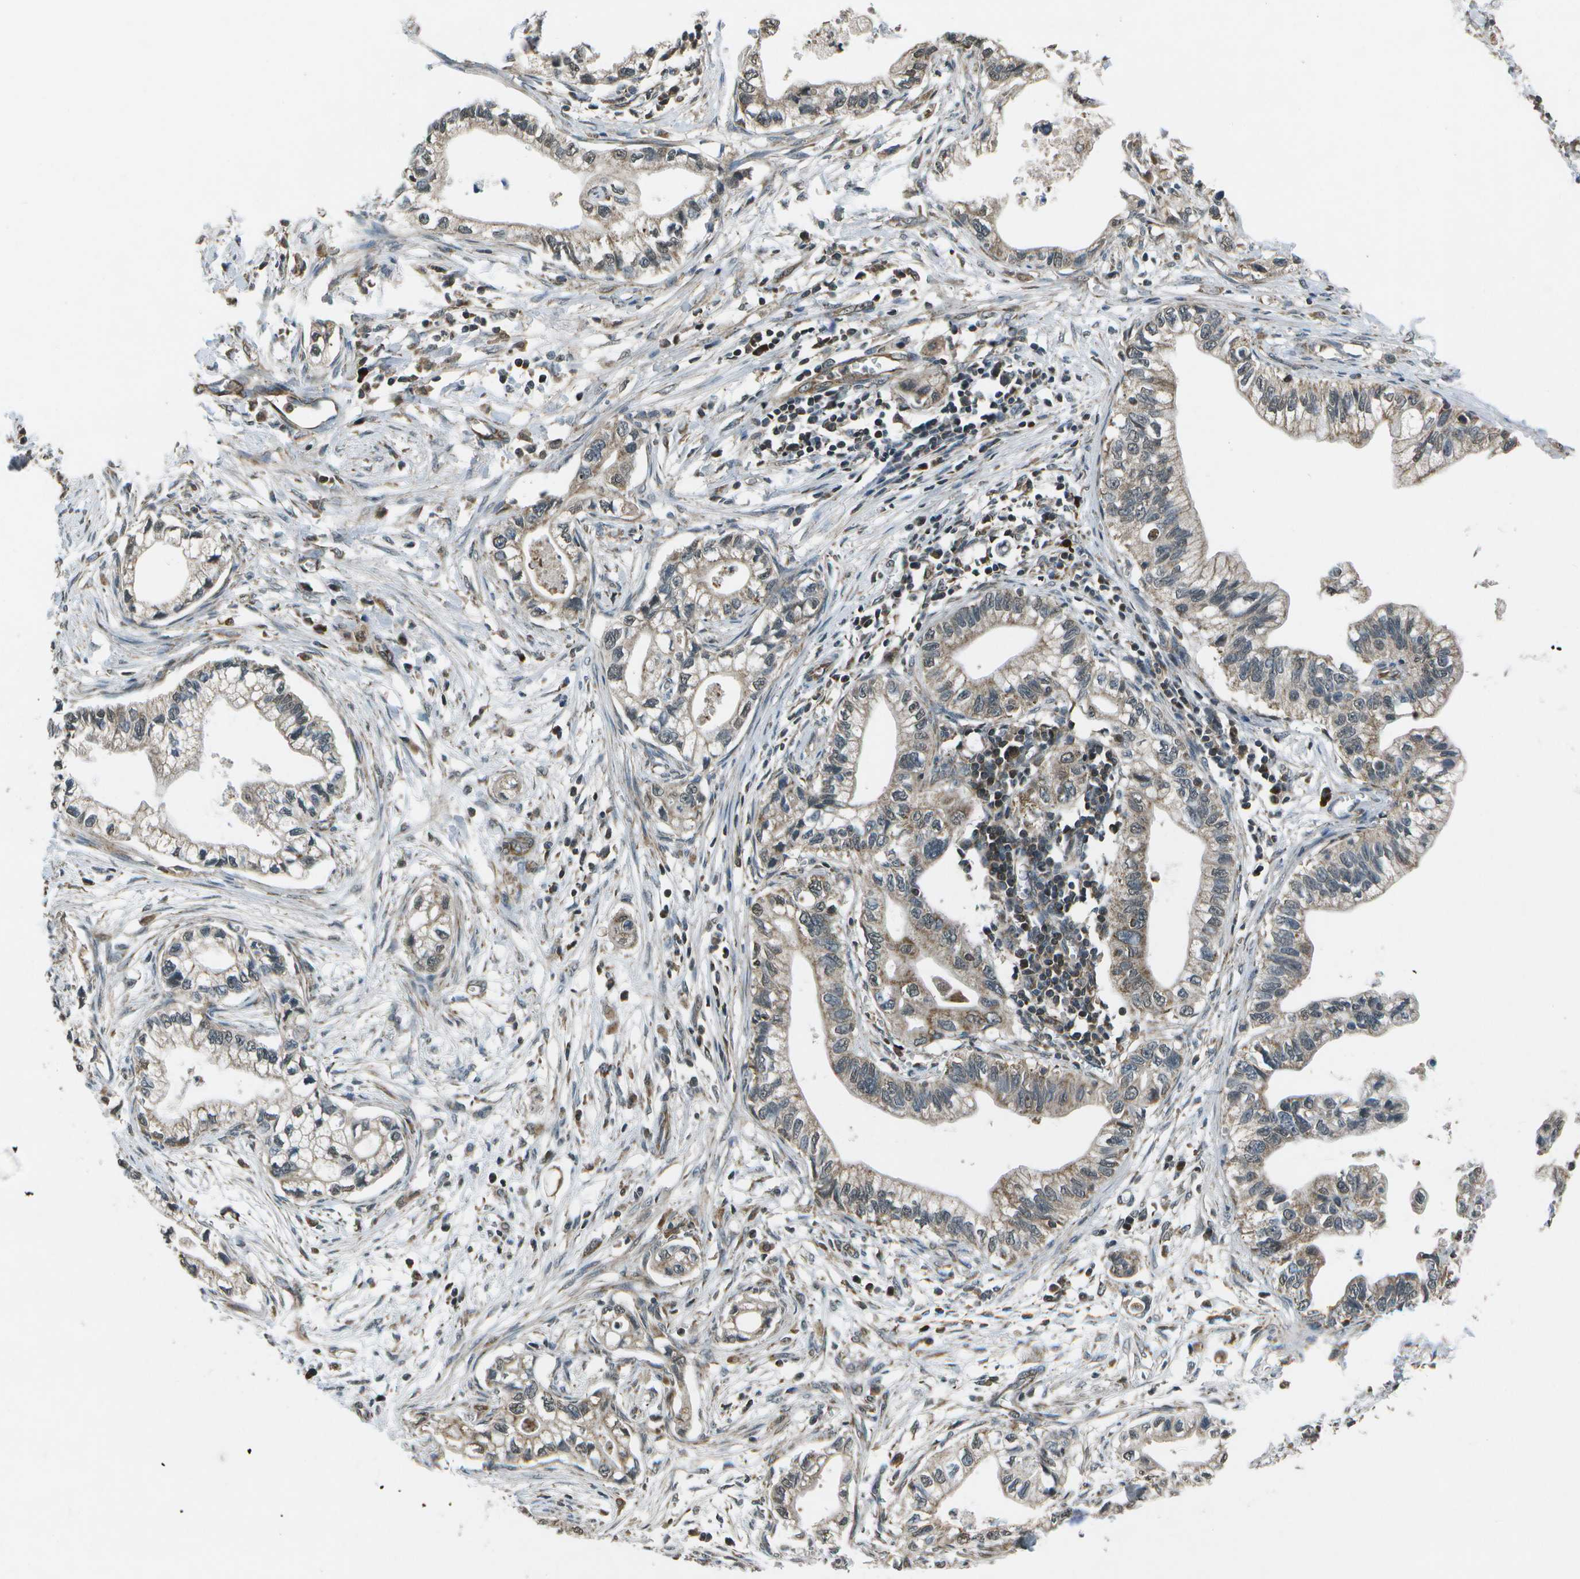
{"staining": {"intensity": "moderate", "quantity": "25%-75%", "location": "cytoplasmic/membranous"}, "tissue": "pancreatic cancer", "cell_type": "Tumor cells", "image_type": "cancer", "snomed": [{"axis": "morphology", "description": "Adenocarcinoma, NOS"}, {"axis": "topography", "description": "Pancreas"}], "caption": "Immunohistochemical staining of human pancreatic cancer (adenocarcinoma) exhibits moderate cytoplasmic/membranous protein staining in approximately 25%-75% of tumor cells. Nuclei are stained in blue.", "gene": "EIF2AK1", "patient": {"sex": "male", "age": 56}}